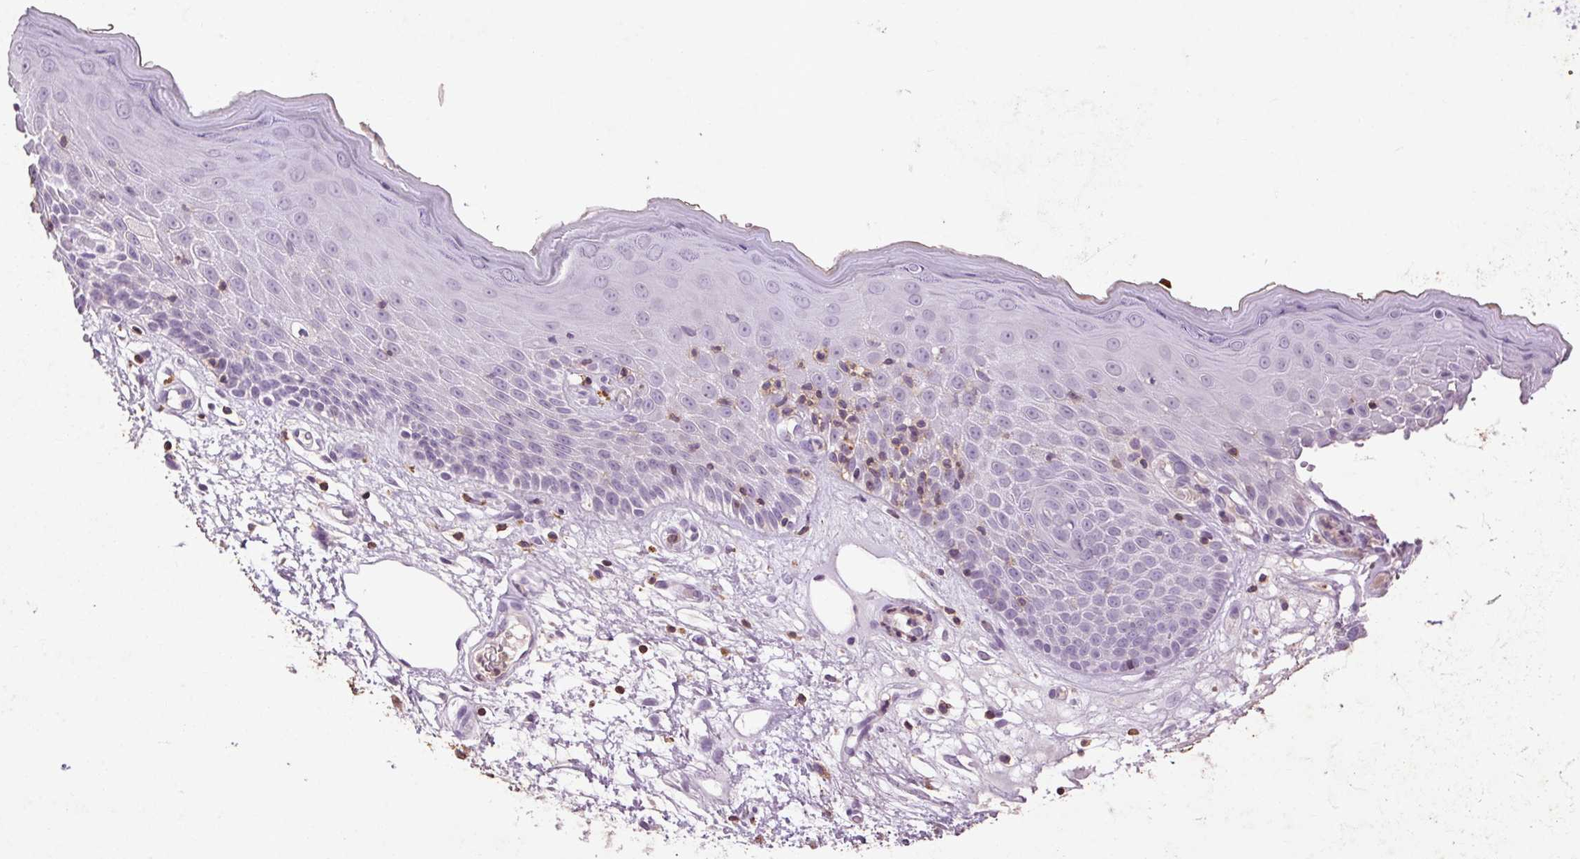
{"staining": {"intensity": "negative", "quantity": "none", "location": "none"}, "tissue": "skin", "cell_type": "Epidermal cells", "image_type": "normal", "snomed": [{"axis": "morphology", "description": "Normal tissue, NOS"}, {"axis": "topography", "description": "Vulva"}], "caption": "High power microscopy photomicrograph of an IHC histopathology image of unremarkable skin, revealing no significant expression in epidermal cells.", "gene": "FNDC7", "patient": {"sex": "female", "age": 68}}